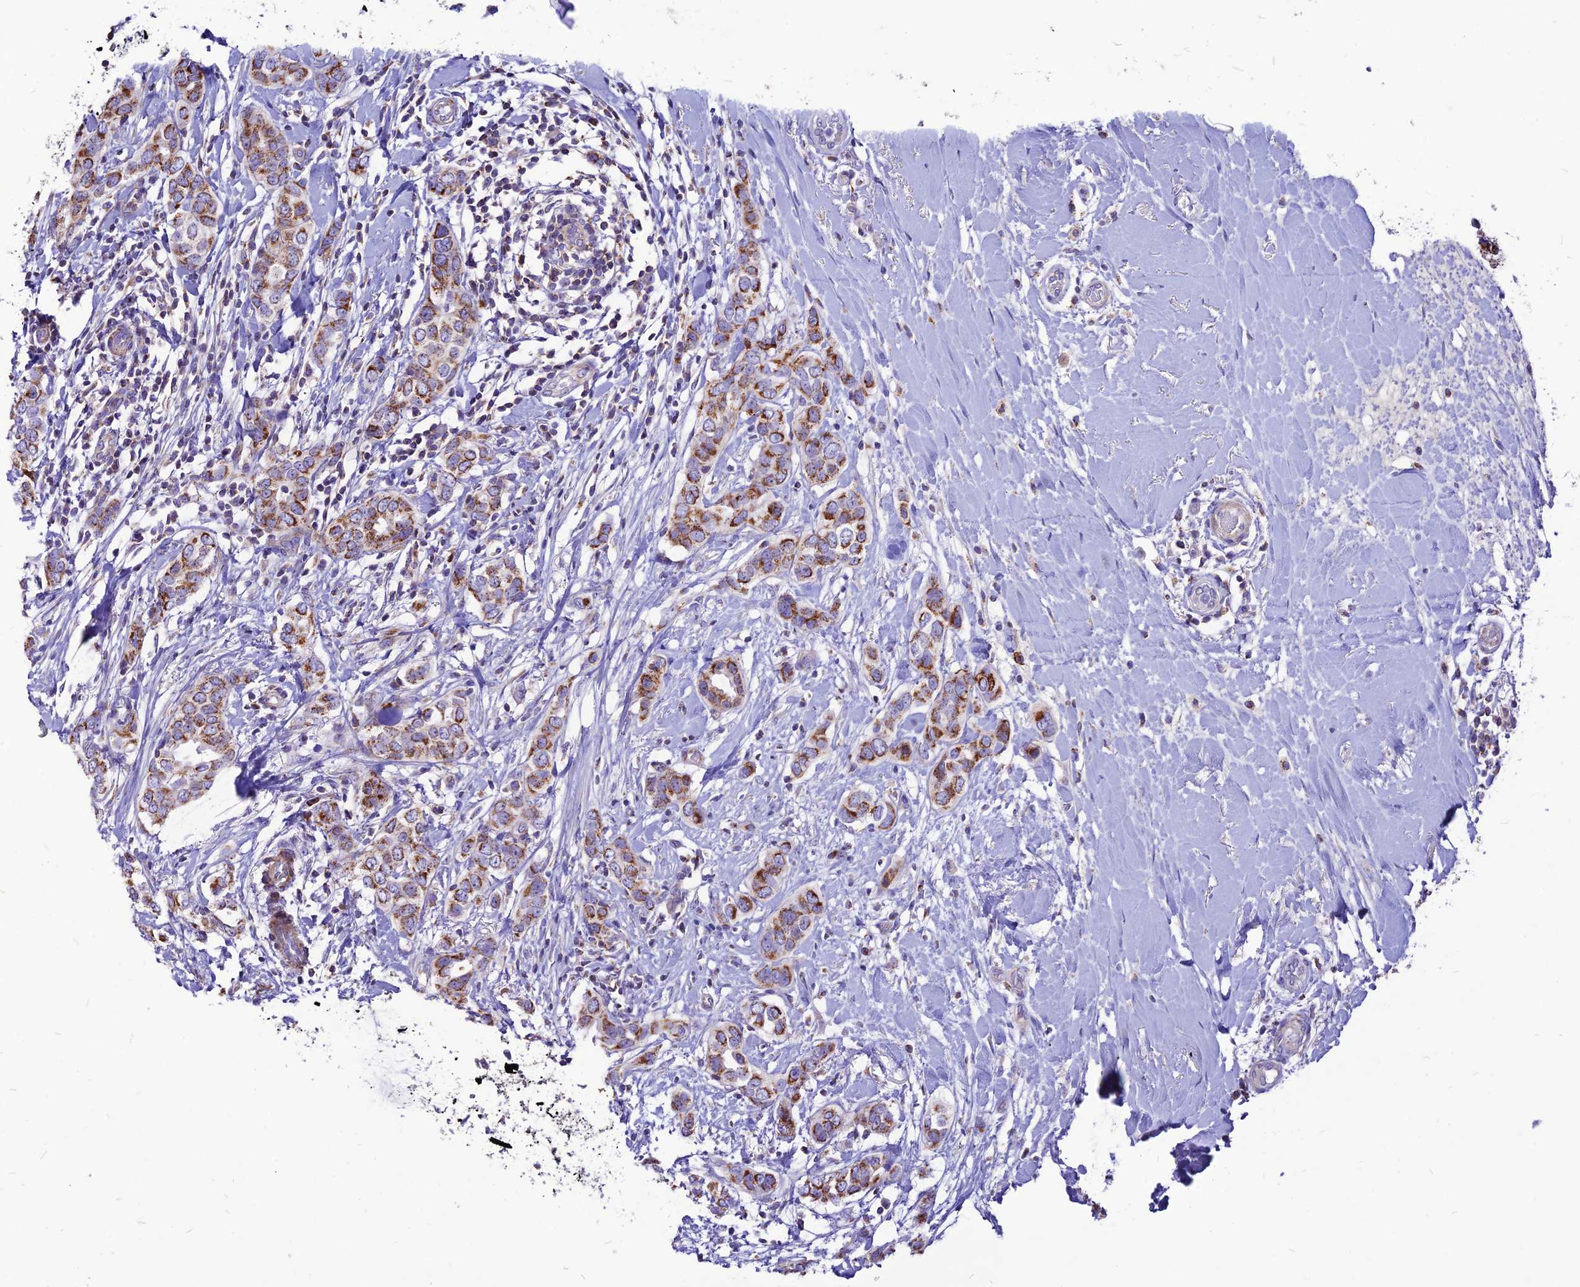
{"staining": {"intensity": "strong", "quantity": ">75%", "location": "cytoplasmic/membranous"}, "tissue": "breast cancer", "cell_type": "Tumor cells", "image_type": "cancer", "snomed": [{"axis": "morphology", "description": "Lobular carcinoma"}, {"axis": "topography", "description": "Breast"}], "caption": "Human lobular carcinoma (breast) stained for a protein (brown) displays strong cytoplasmic/membranous positive staining in approximately >75% of tumor cells.", "gene": "ECI1", "patient": {"sex": "female", "age": 51}}